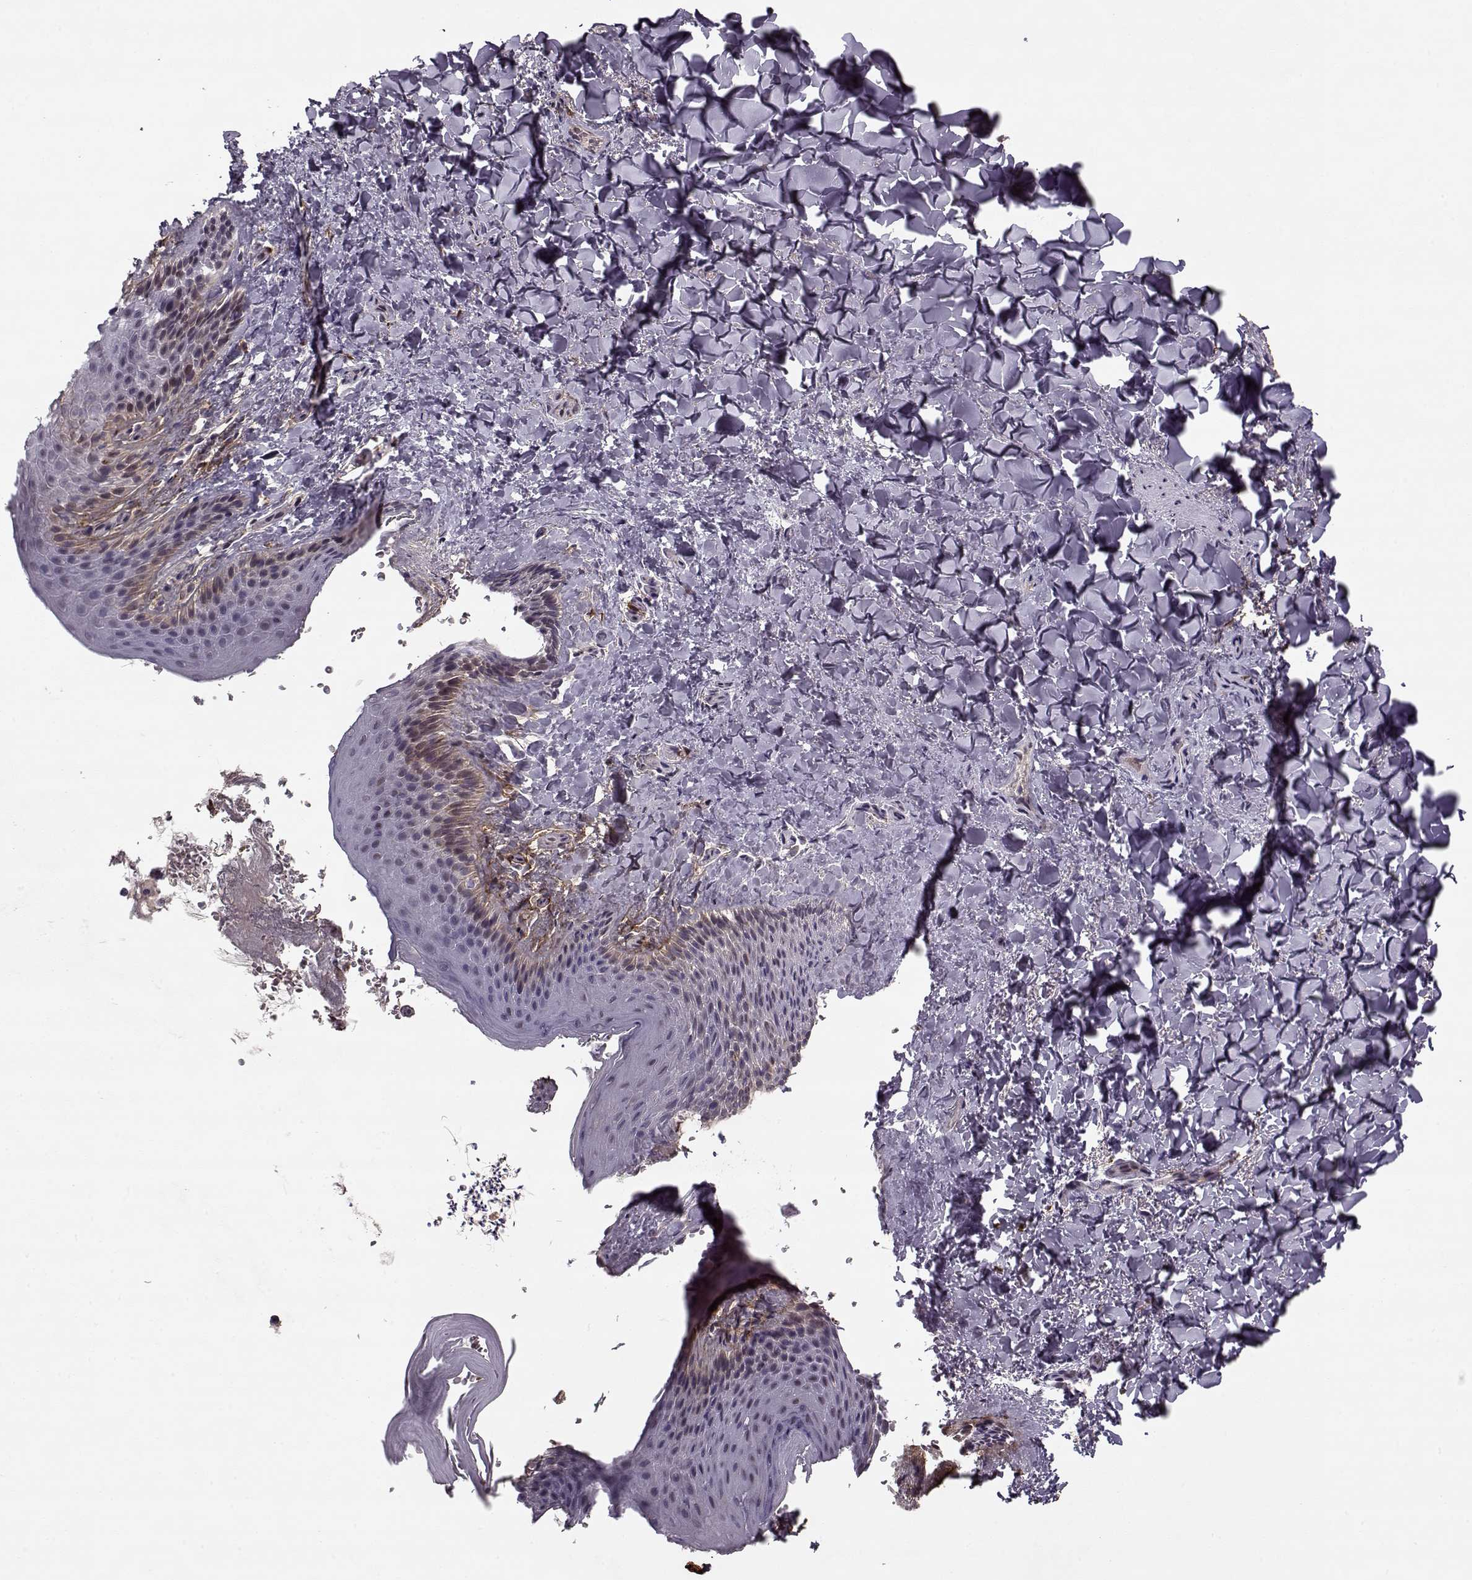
{"staining": {"intensity": "weak", "quantity": "<25%", "location": "cytoplasmic/membranous"}, "tissue": "skin", "cell_type": "Epidermal cells", "image_type": "normal", "snomed": [{"axis": "morphology", "description": "Normal tissue, NOS"}, {"axis": "topography", "description": "Anal"}], "caption": "Protein analysis of unremarkable skin shows no significant expression in epidermal cells.", "gene": "DENND4B", "patient": {"sex": "male", "age": 36}}